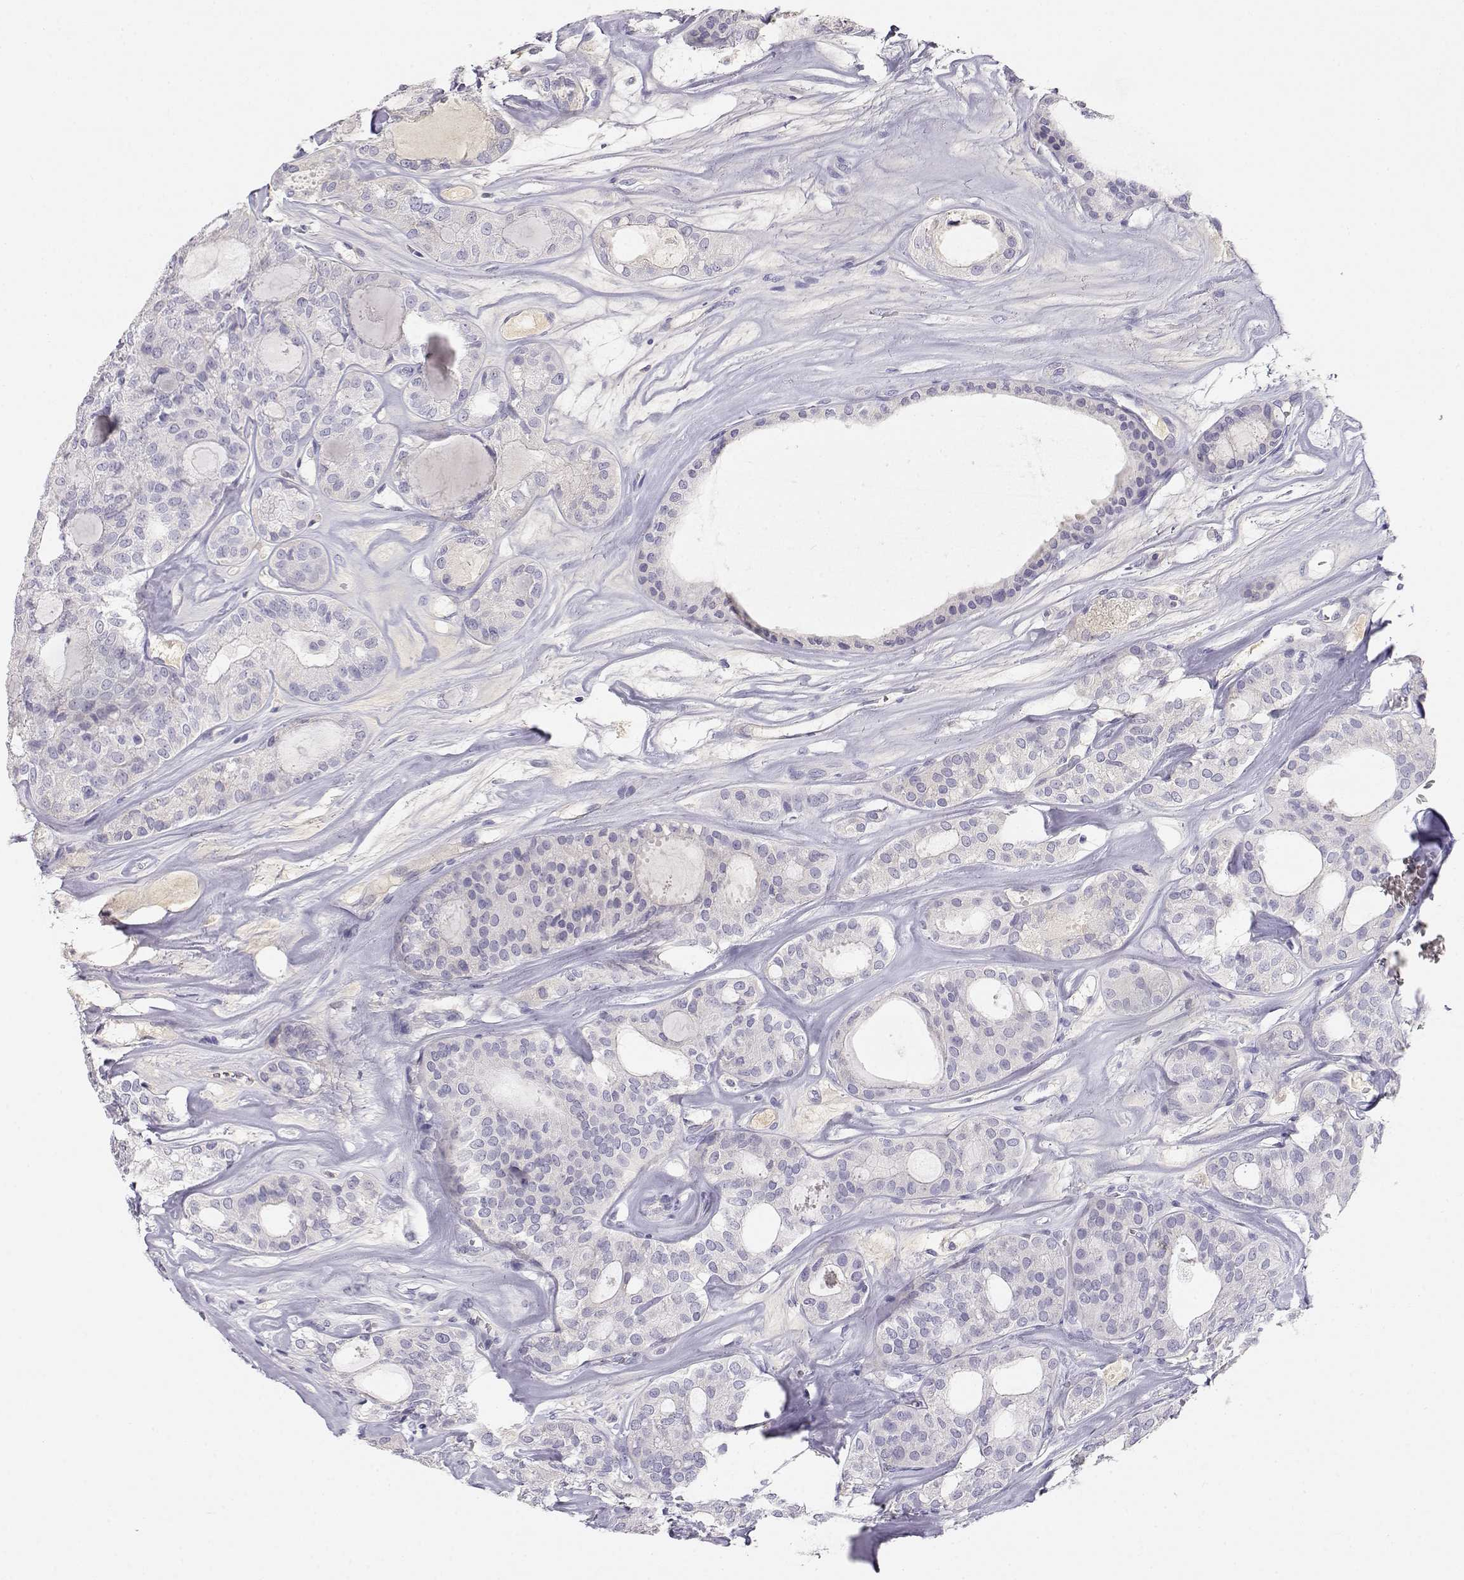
{"staining": {"intensity": "weak", "quantity": "<25%", "location": "cytoplasmic/membranous"}, "tissue": "thyroid cancer", "cell_type": "Tumor cells", "image_type": "cancer", "snomed": [{"axis": "morphology", "description": "Follicular adenoma carcinoma, NOS"}, {"axis": "topography", "description": "Thyroid gland"}], "caption": "High power microscopy histopathology image of an immunohistochemistry histopathology image of follicular adenoma carcinoma (thyroid), revealing no significant positivity in tumor cells. (DAB (3,3'-diaminobenzidine) IHC with hematoxylin counter stain).", "gene": "GPR174", "patient": {"sex": "male", "age": 75}}